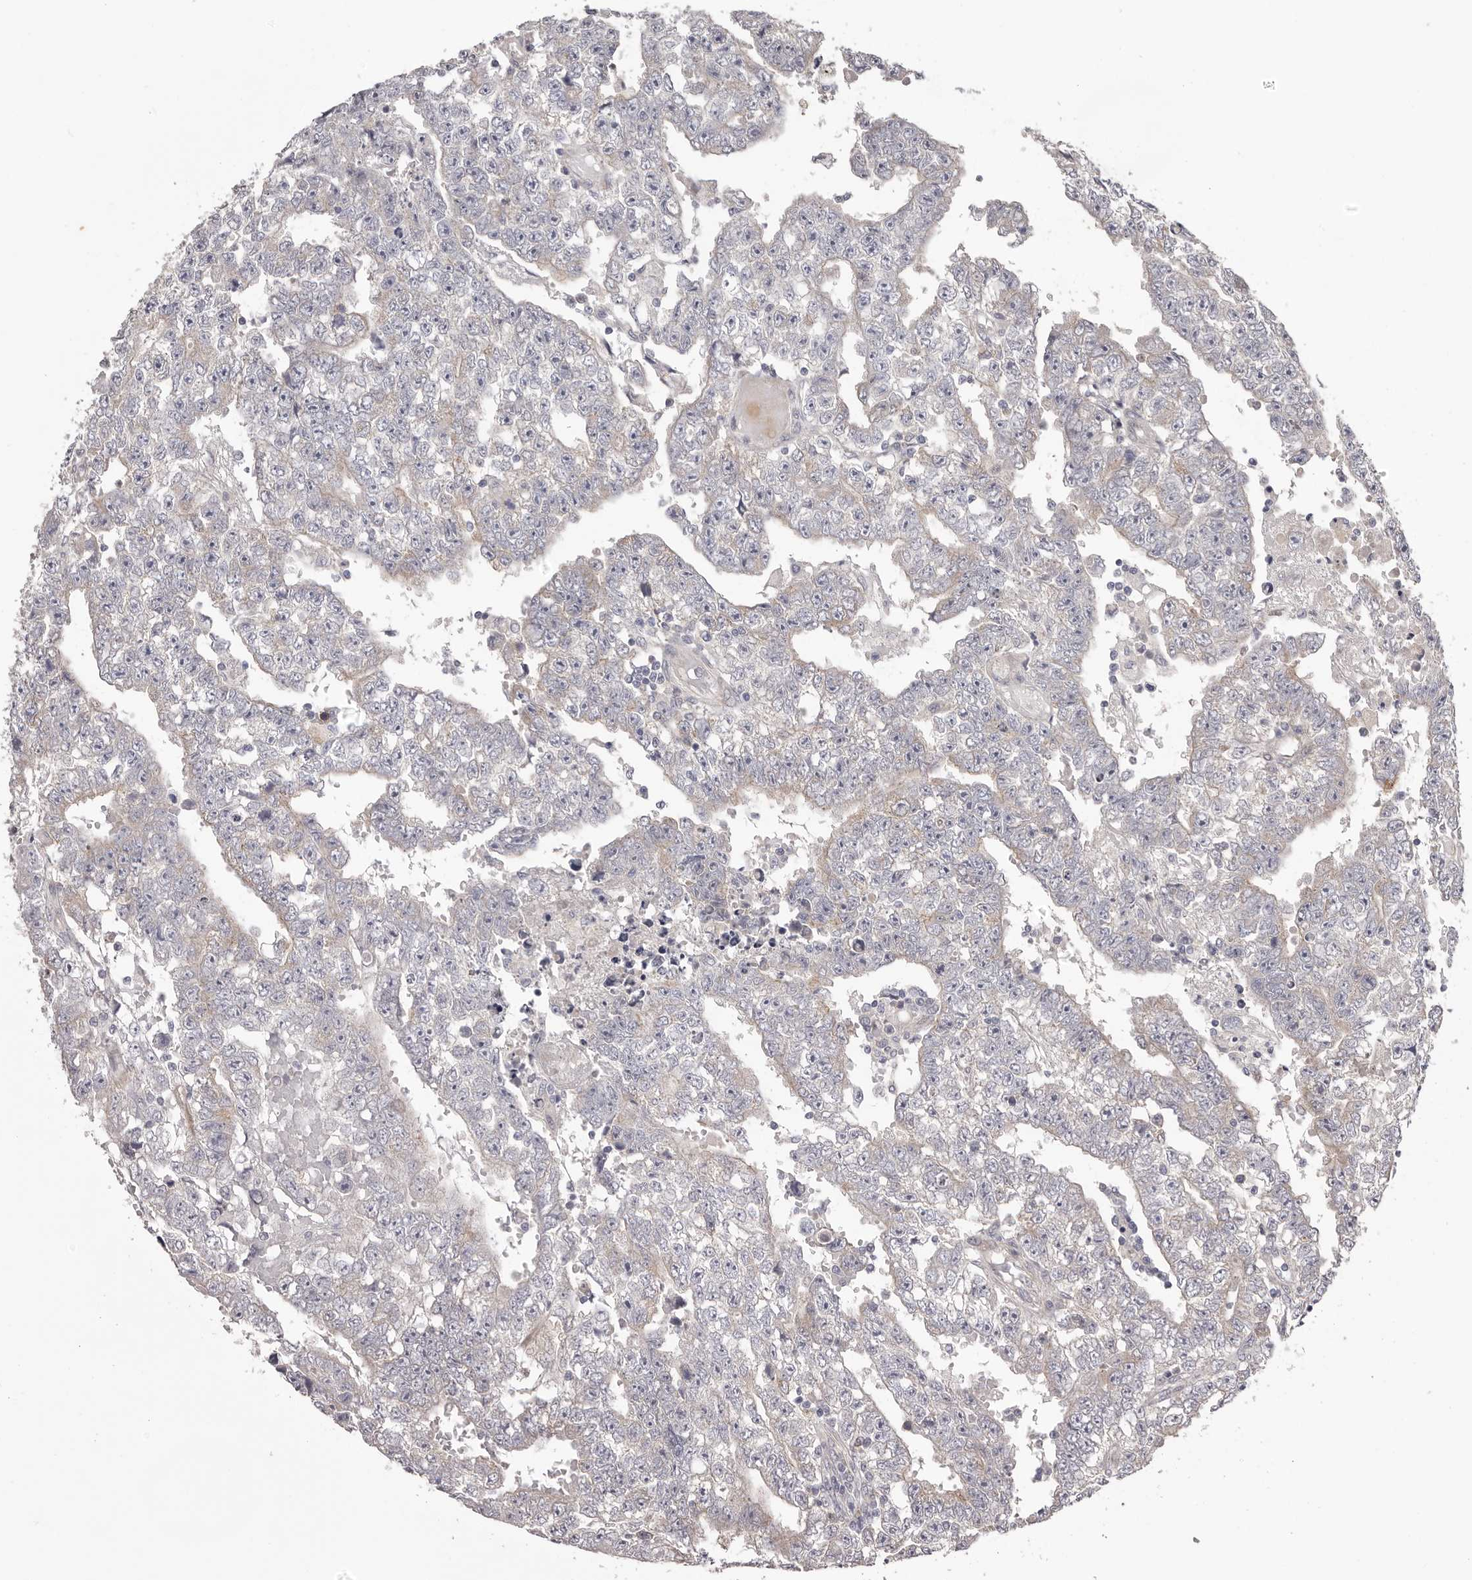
{"staining": {"intensity": "negative", "quantity": "none", "location": "none"}, "tissue": "testis cancer", "cell_type": "Tumor cells", "image_type": "cancer", "snomed": [{"axis": "morphology", "description": "Carcinoma, Embryonal, NOS"}, {"axis": "topography", "description": "Testis"}], "caption": "DAB (3,3'-diaminobenzidine) immunohistochemical staining of human testis cancer (embryonal carcinoma) reveals no significant expression in tumor cells.", "gene": "PNRC1", "patient": {"sex": "male", "age": 25}}